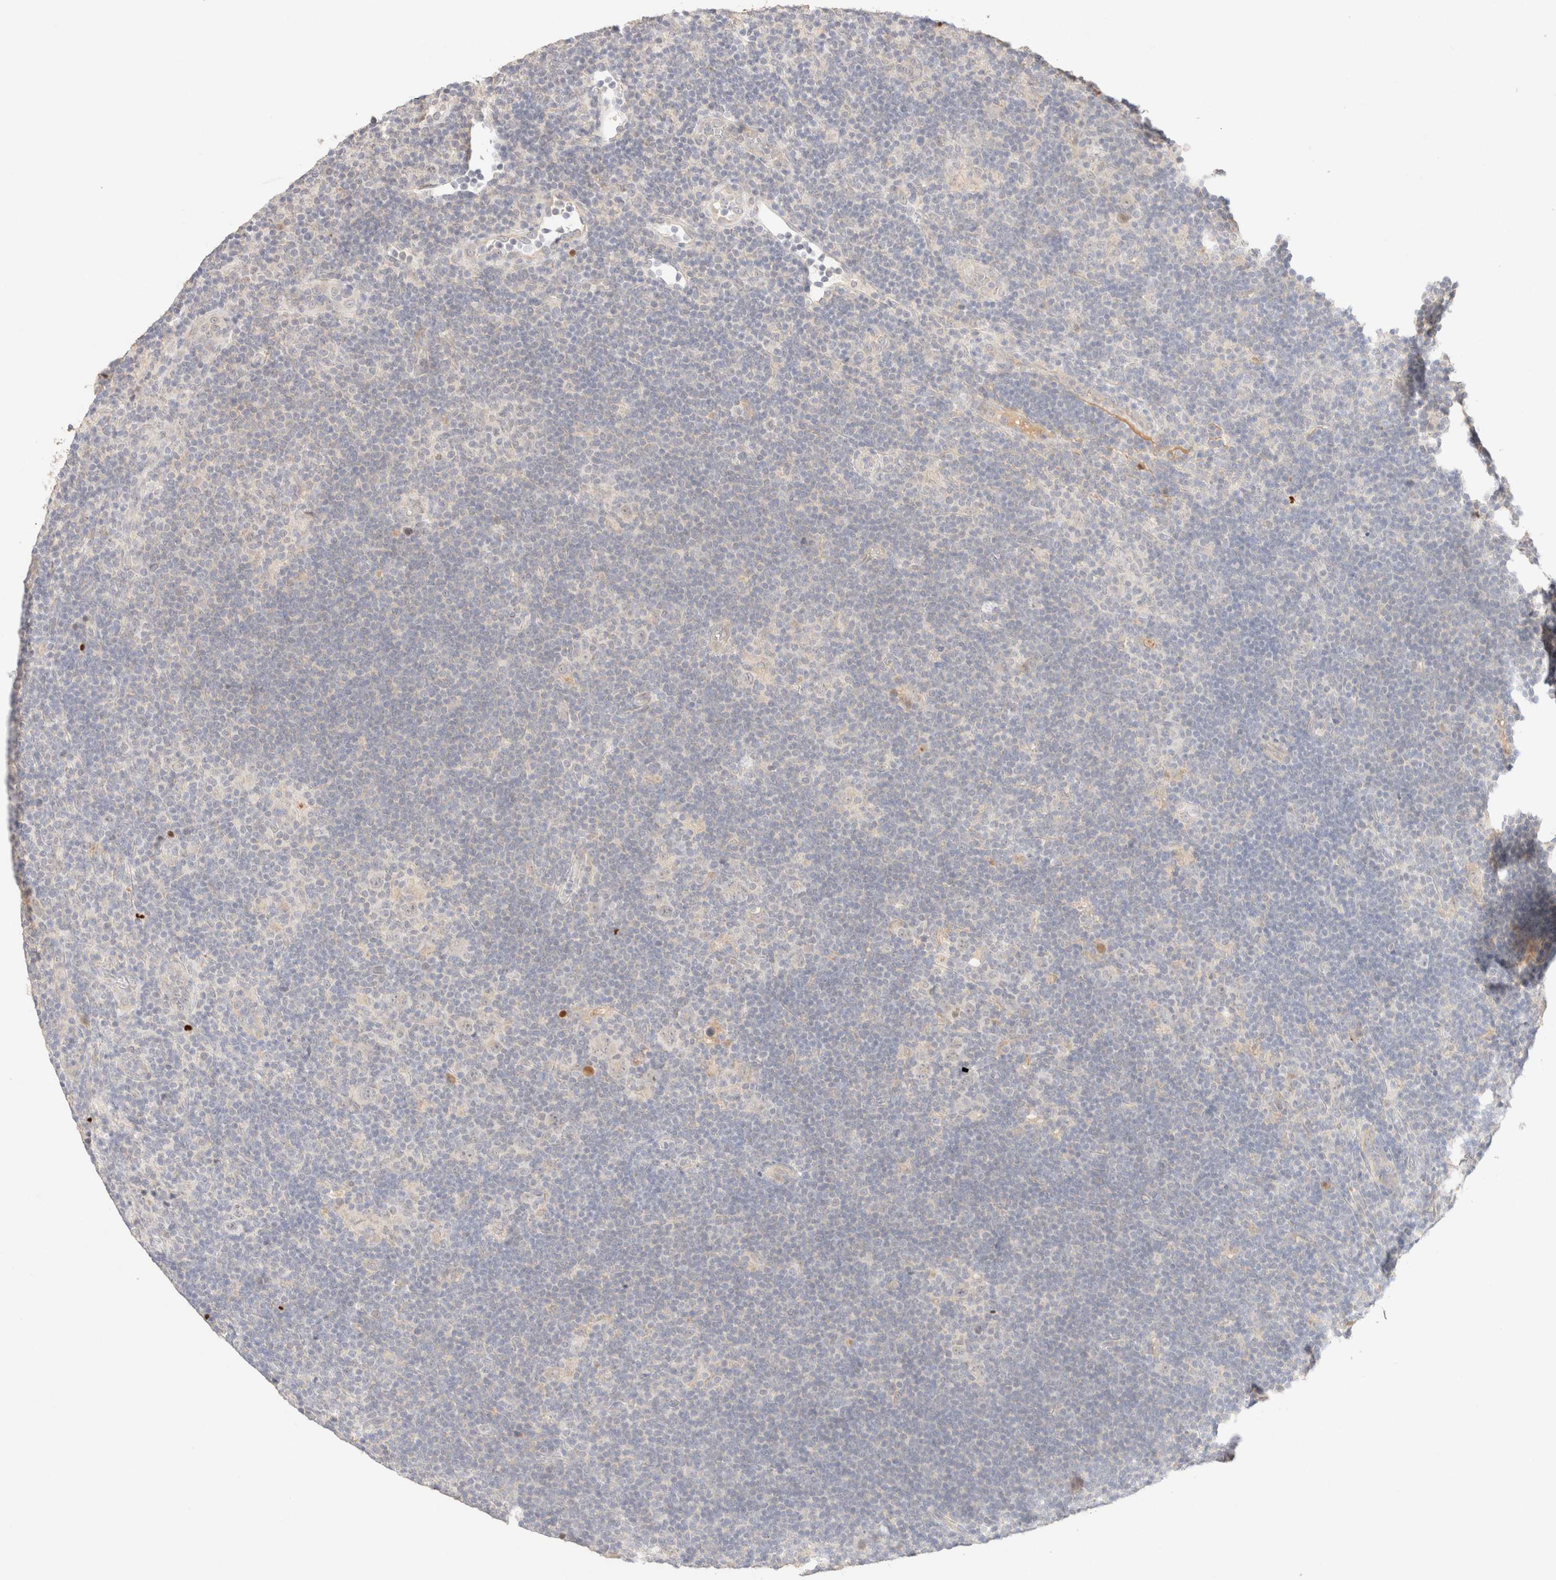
{"staining": {"intensity": "negative", "quantity": "none", "location": "none"}, "tissue": "lymphoma", "cell_type": "Tumor cells", "image_type": "cancer", "snomed": [{"axis": "morphology", "description": "Hodgkin's disease, NOS"}, {"axis": "topography", "description": "Lymph node"}], "caption": "Immunohistochemistry (IHC) of lymphoma demonstrates no staining in tumor cells.", "gene": "SNTB1", "patient": {"sex": "female", "age": 57}}